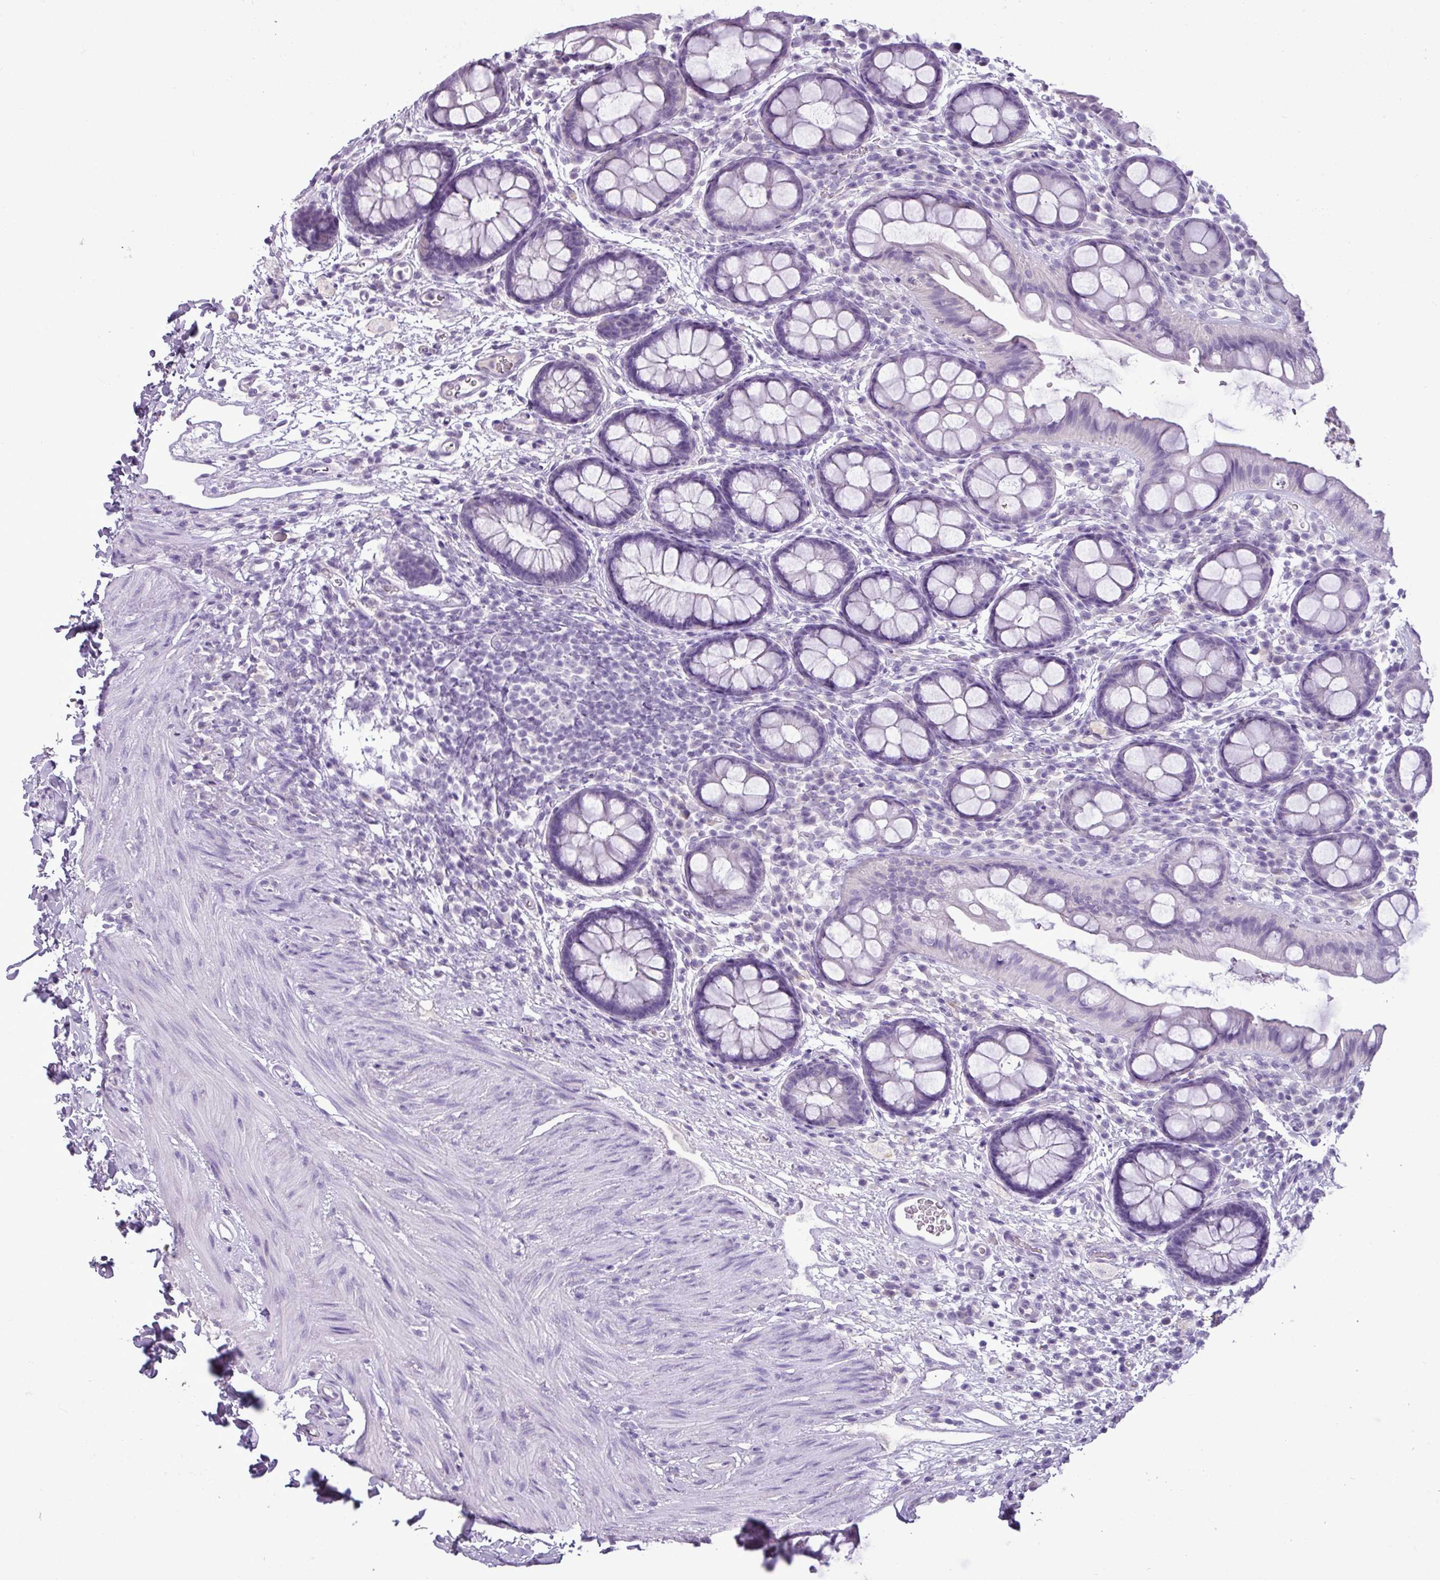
{"staining": {"intensity": "negative", "quantity": "none", "location": "none"}, "tissue": "rectum", "cell_type": "Glandular cells", "image_type": "normal", "snomed": [{"axis": "morphology", "description": "Normal tissue, NOS"}, {"axis": "topography", "description": "Rectum"}, {"axis": "topography", "description": "Peripheral nerve tissue"}], "caption": "DAB (3,3'-diaminobenzidine) immunohistochemical staining of benign rectum exhibits no significant positivity in glandular cells. Brightfield microscopy of immunohistochemistry (IHC) stained with DAB (3,3'-diaminobenzidine) (brown) and hematoxylin (blue), captured at high magnification.", "gene": "TMEM91", "patient": {"sex": "female", "age": 69}}